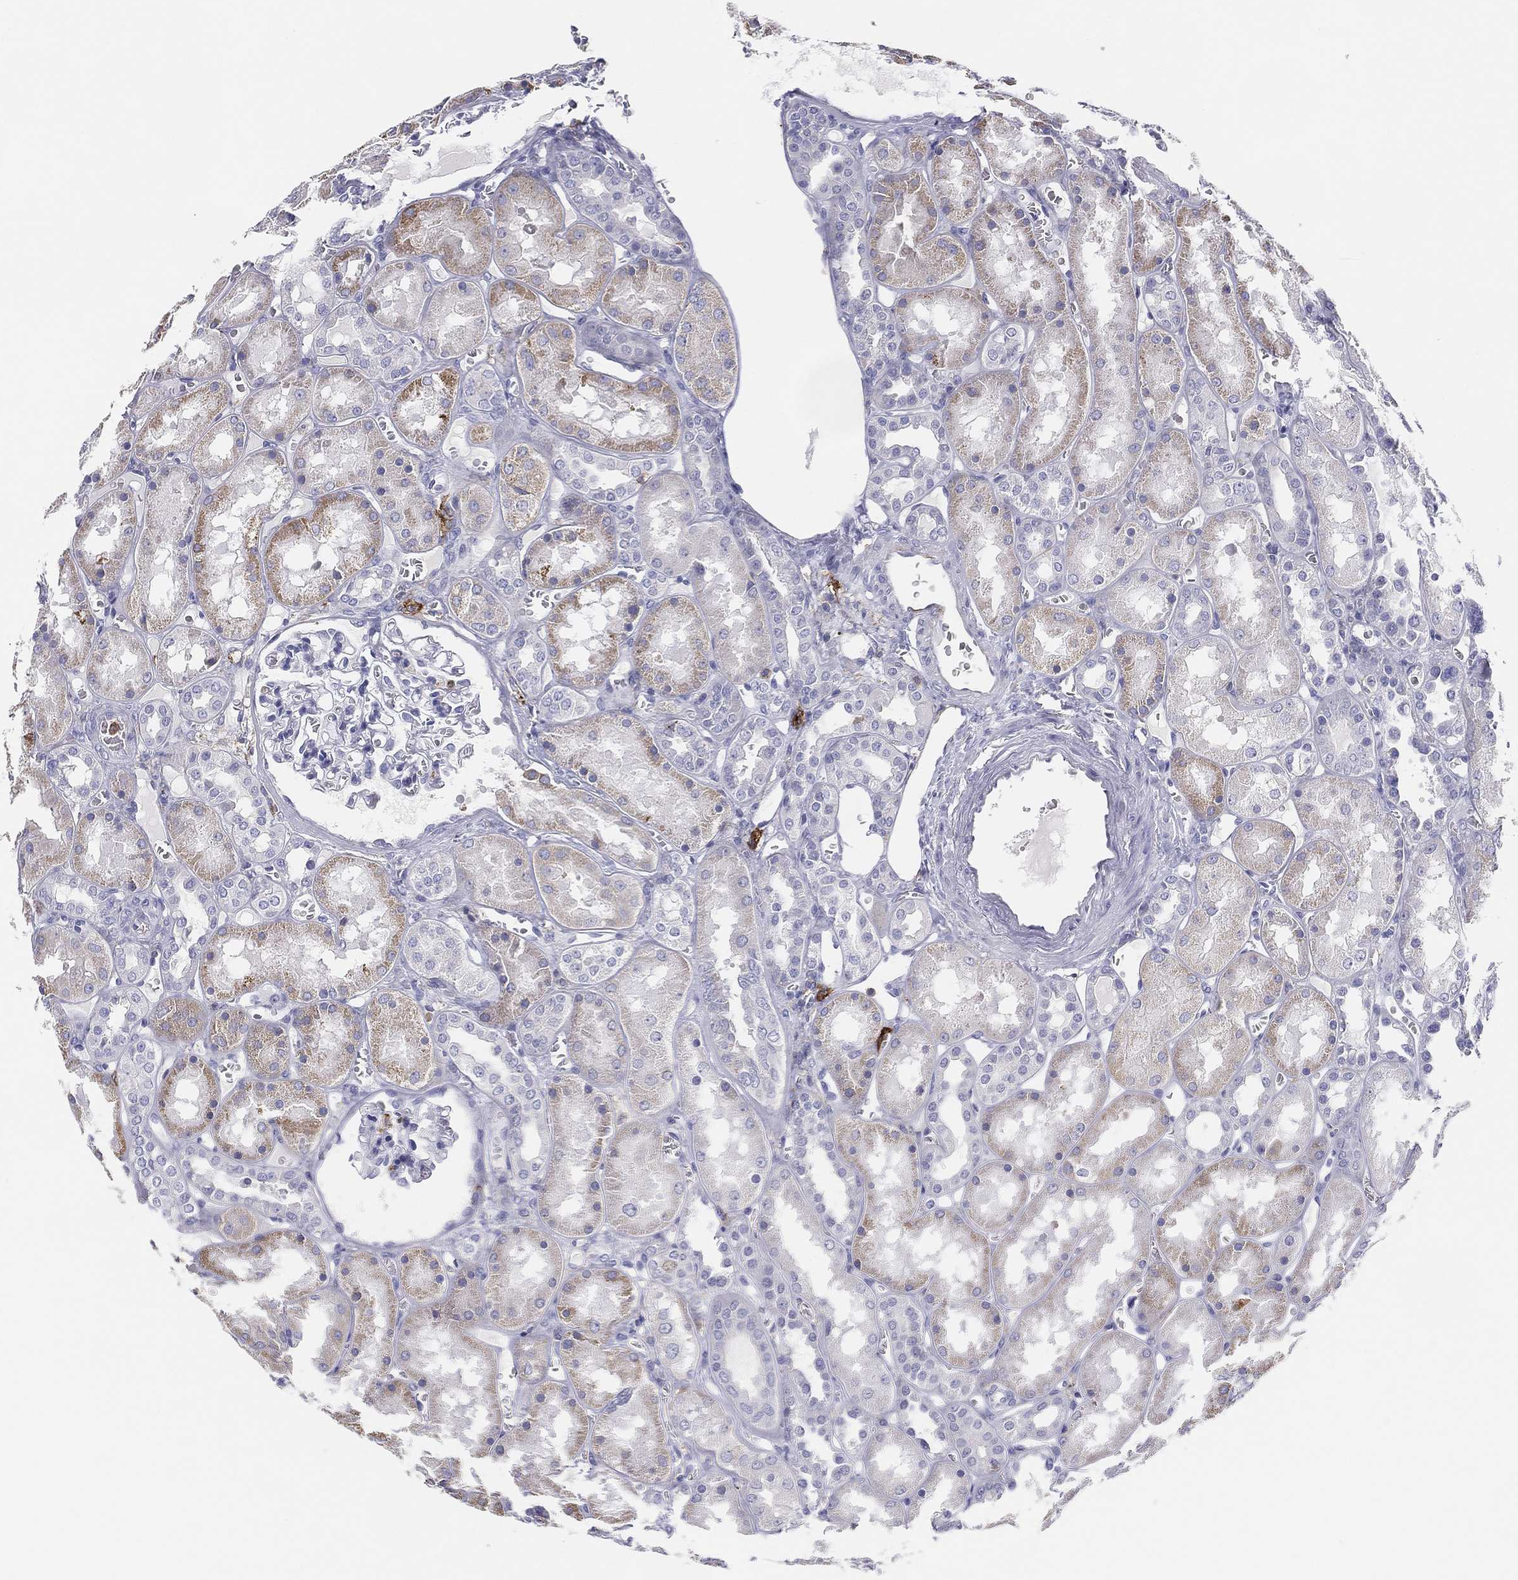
{"staining": {"intensity": "negative", "quantity": "none", "location": "none"}, "tissue": "kidney", "cell_type": "Cells in glomeruli", "image_type": "normal", "snomed": [{"axis": "morphology", "description": "Normal tissue, NOS"}, {"axis": "topography", "description": "Kidney"}], "caption": "This is an immunohistochemistry (IHC) photomicrograph of unremarkable human kidney. There is no expression in cells in glomeruli.", "gene": "SELPLG", "patient": {"sex": "male", "age": 73}}